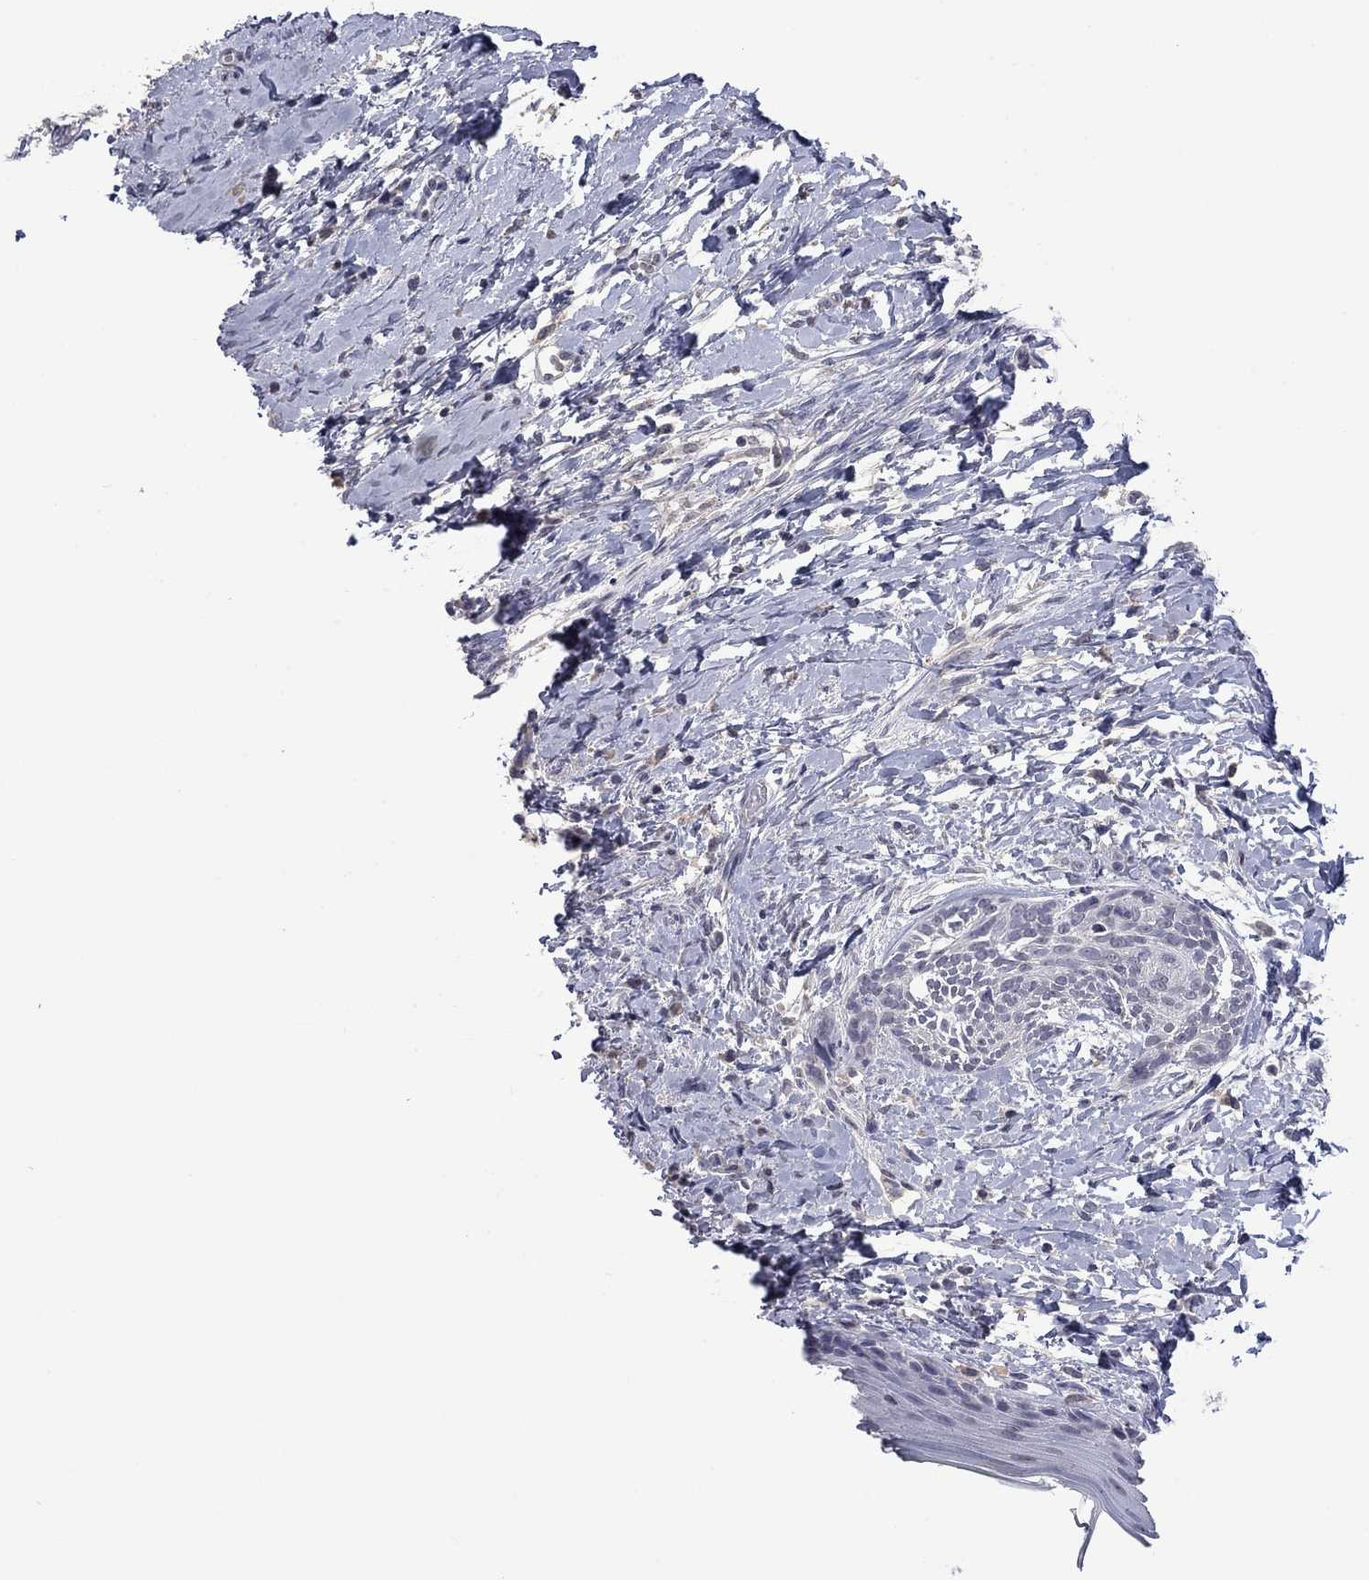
{"staining": {"intensity": "negative", "quantity": "none", "location": "none"}, "tissue": "skin cancer", "cell_type": "Tumor cells", "image_type": "cancer", "snomed": [{"axis": "morphology", "description": "Normal tissue, NOS"}, {"axis": "morphology", "description": "Basal cell carcinoma"}, {"axis": "topography", "description": "Skin"}], "caption": "Micrograph shows no significant protein expression in tumor cells of skin basal cell carcinoma.", "gene": "IP6K3", "patient": {"sex": "male", "age": 84}}